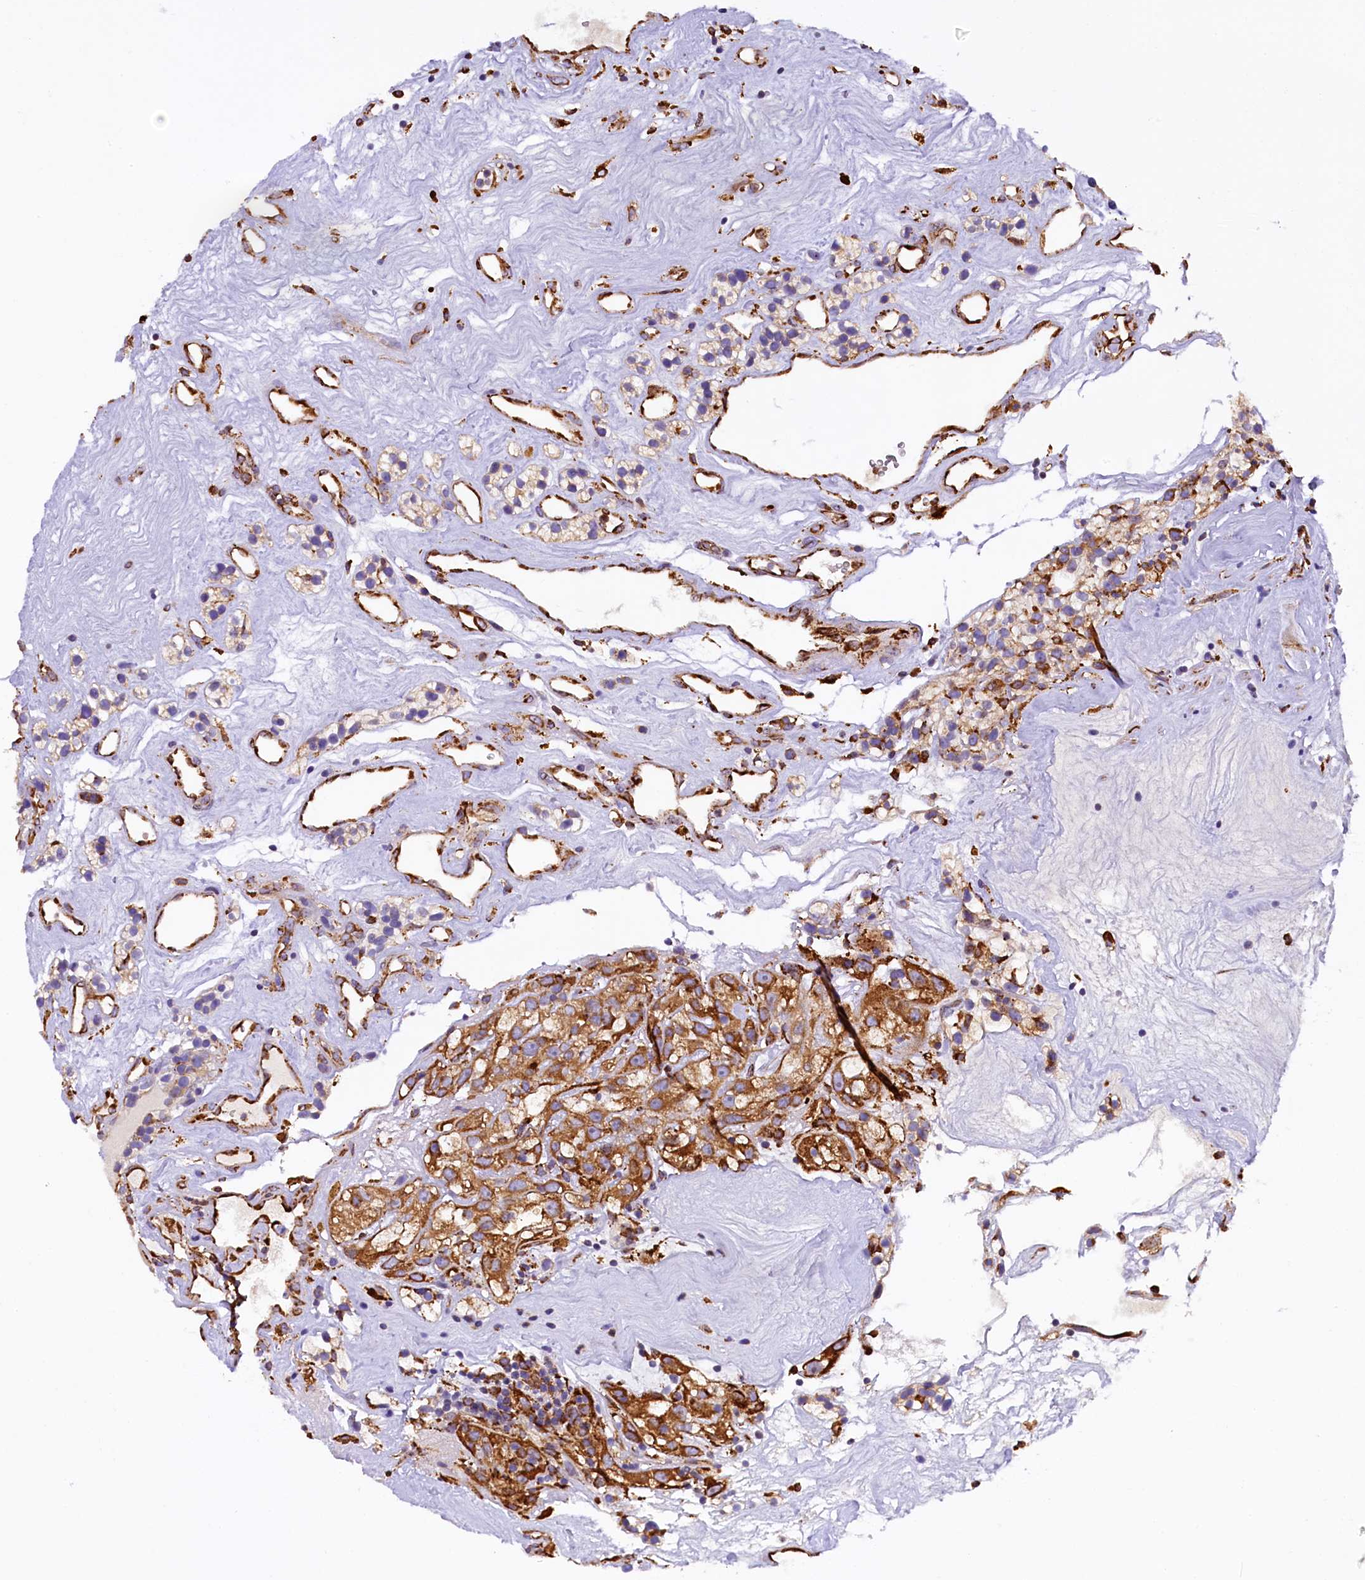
{"staining": {"intensity": "moderate", "quantity": "25%-75%", "location": "cytoplasmic/membranous"}, "tissue": "renal cancer", "cell_type": "Tumor cells", "image_type": "cancer", "snomed": [{"axis": "morphology", "description": "Adenocarcinoma, NOS"}, {"axis": "topography", "description": "Kidney"}], "caption": "Protein expression analysis of human renal cancer (adenocarcinoma) reveals moderate cytoplasmic/membranous staining in approximately 25%-75% of tumor cells. (brown staining indicates protein expression, while blue staining denotes nuclei).", "gene": "CAPS2", "patient": {"sex": "female", "age": 57}}